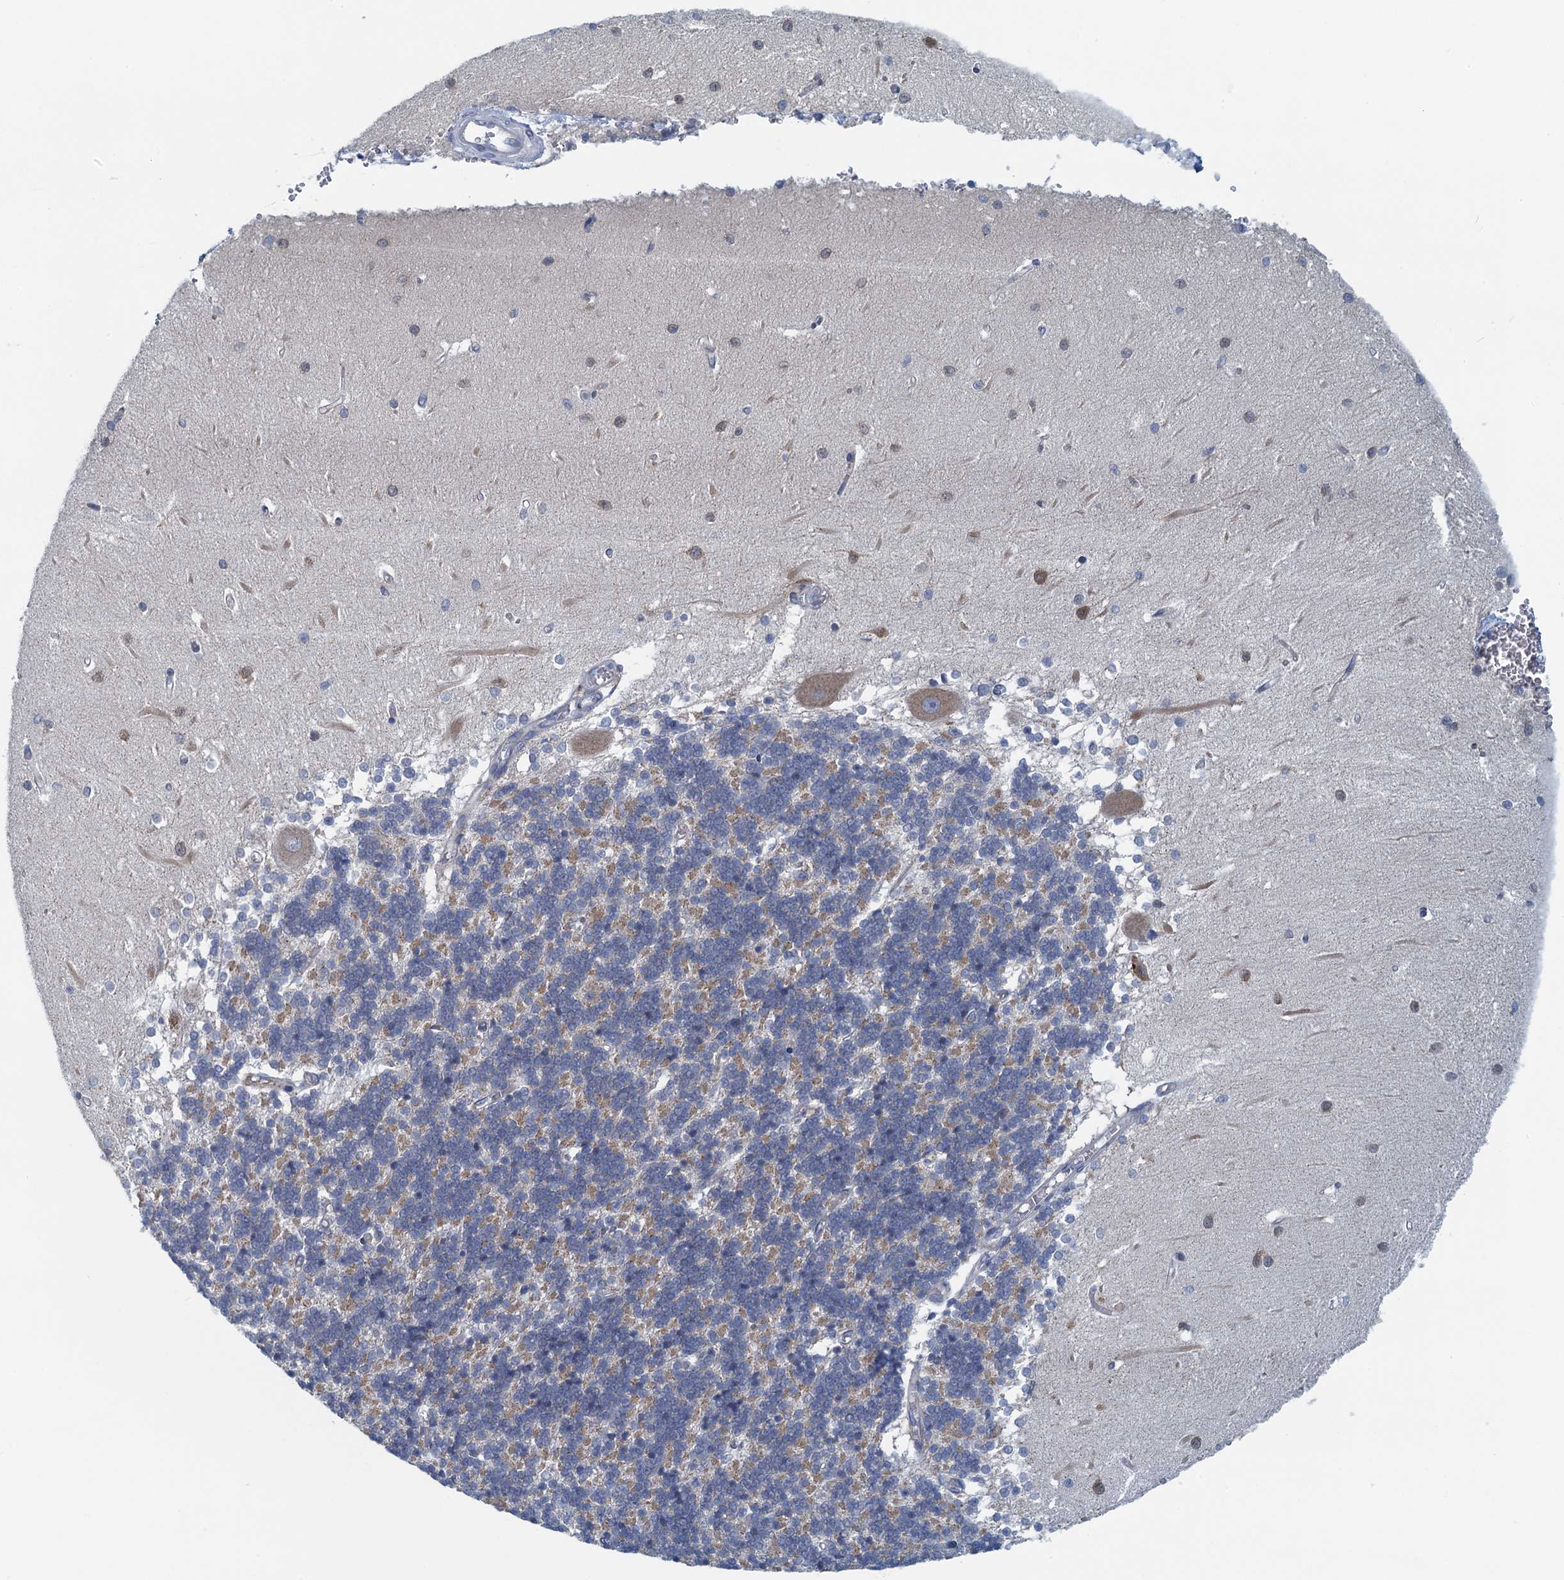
{"staining": {"intensity": "weak", "quantity": "25%-75%", "location": "cytoplasmic/membranous"}, "tissue": "cerebellum", "cell_type": "Cells in granular layer", "image_type": "normal", "snomed": [{"axis": "morphology", "description": "Normal tissue, NOS"}, {"axis": "topography", "description": "Cerebellum"}], "caption": "Immunohistochemistry staining of normal cerebellum, which shows low levels of weak cytoplasmic/membranous positivity in approximately 25%-75% of cells in granular layer indicating weak cytoplasmic/membranous protein positivity. The staining was performed using DAB (3,3'-diaminobenzidine) (brown) for protein detection and nuclei were counterstained in hematoxylin (blue).", "gene": "MYDGF", "patient": {"sex": "male", "age": 37}}